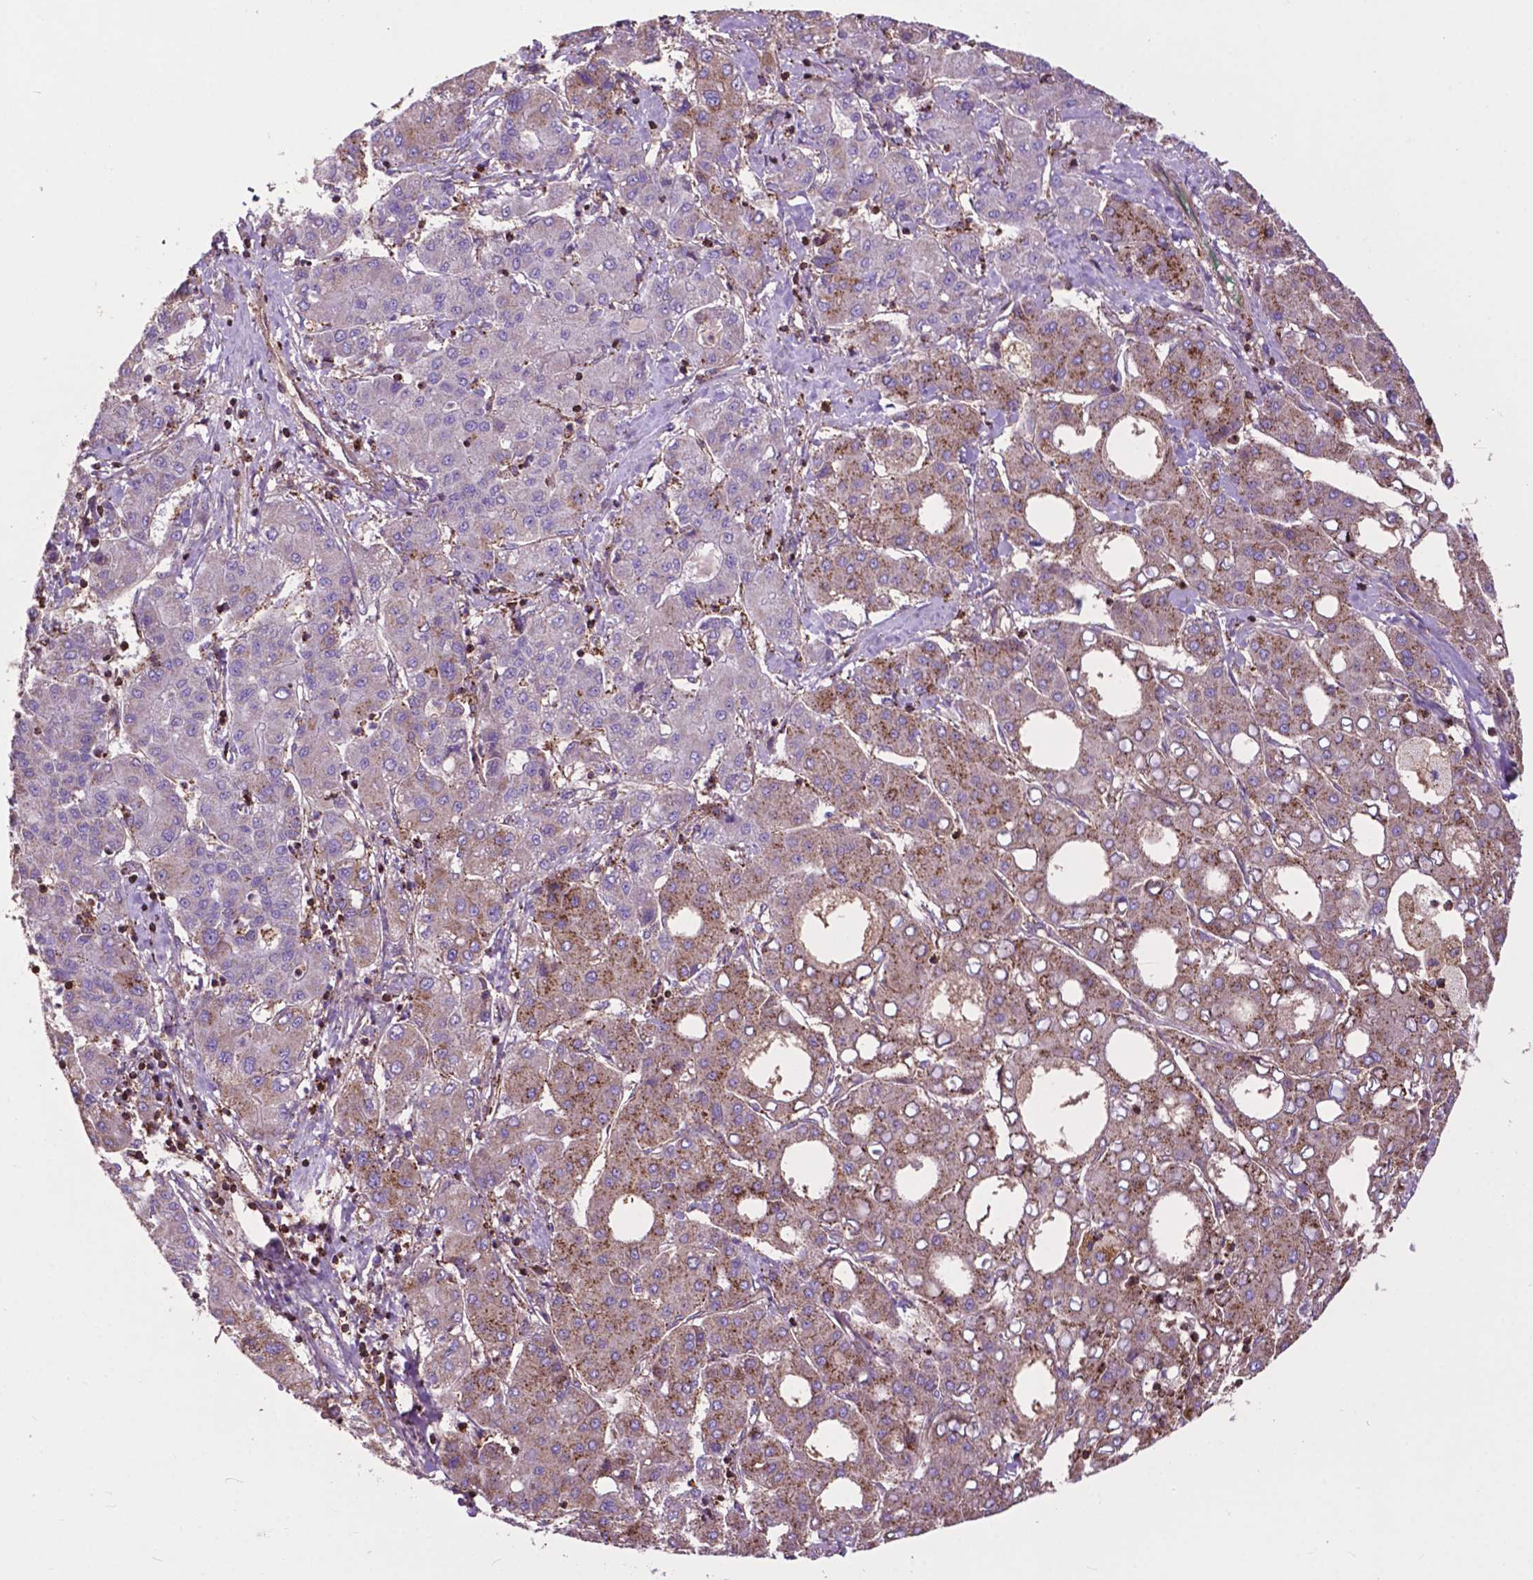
{"staining": {"intensity": "moderate", "quantity": "25%-75%", "location": "cytoplasmic/membranous"}, "tissue": "liver cancer", "cell_type": "Tumor cells", "image_type": "cancer", "snomed": [{"axis": "morphology", "description": "Carcinoma, Hepatocellular, NOS"}, {"axis": "topography", "description": "Liver"}], "caption": "Immunohistochemical staining of liver hepatocellular carcinoma demonstrates medium levels of moderate cytoplasmic/membranous staining in about 25%-75% of tumor cells.", "gene": "CHMP4A", "patient": {"sex": "male", "age": 65}}